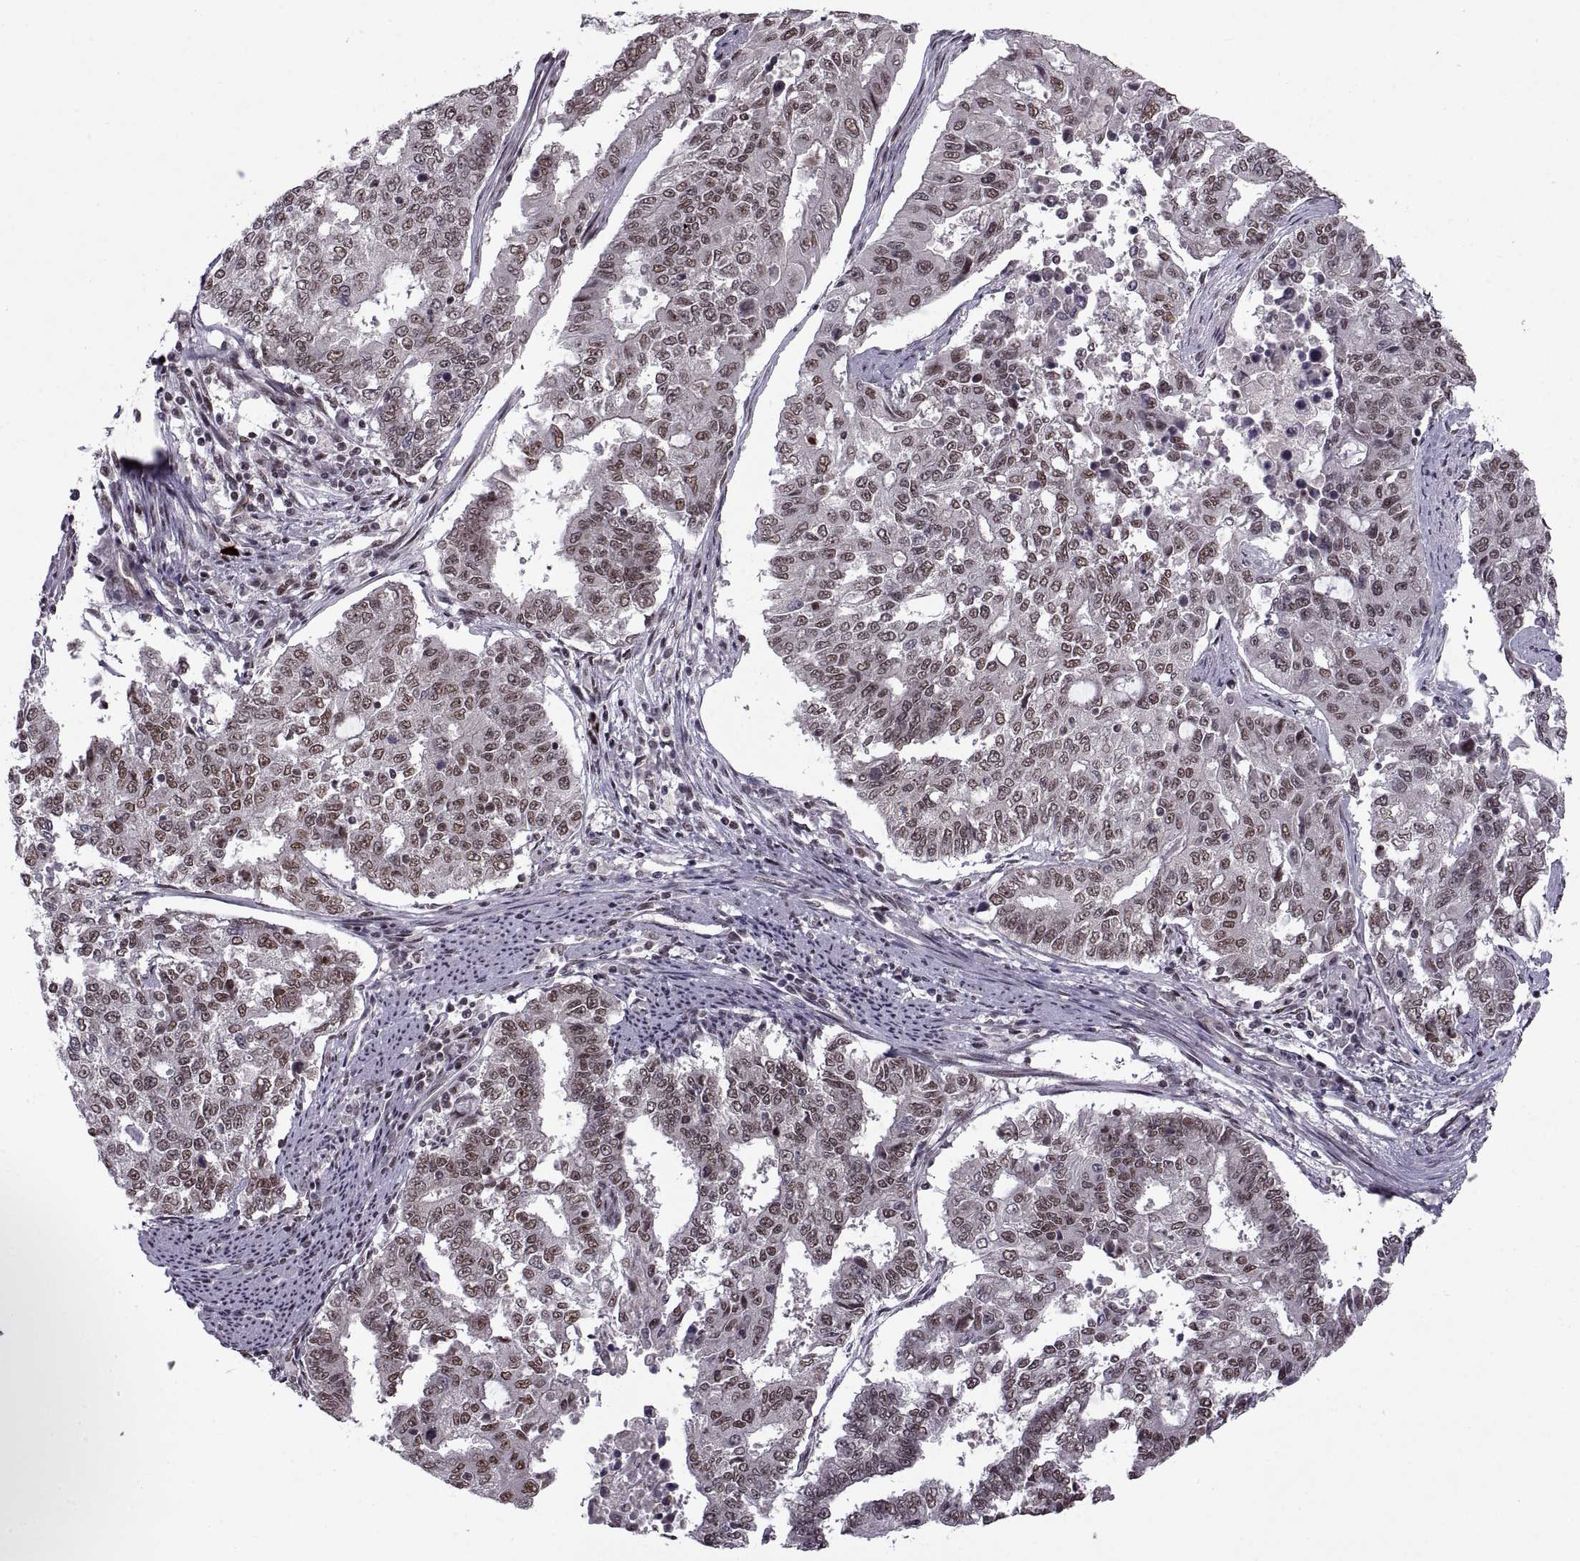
{"staining": {"intensity": "moderate", "quantity": "25%-75%", "location": "nuclear"}, "tissue": "endometrial cancer", "cell_type": "Tumor cells", "image_type": "cancer", "snomed": [{"axis": "morphology", "description": "Adenocarcinoma, NOS"}, {"axis": "topography", "description": "Uterus"}], "caption": "IHC of human endometrial cancer (adenocarcinoma) demonstrates medium levels of moderate nuclear expression in approximately 25%-75% of tumor cells. (Stains: DAB in brown, nuclei in blue, Microscopy: brightfield microscopy at high magnification).", "gene": "MT1E", "patient": {"sex": "female", "age": 59}}